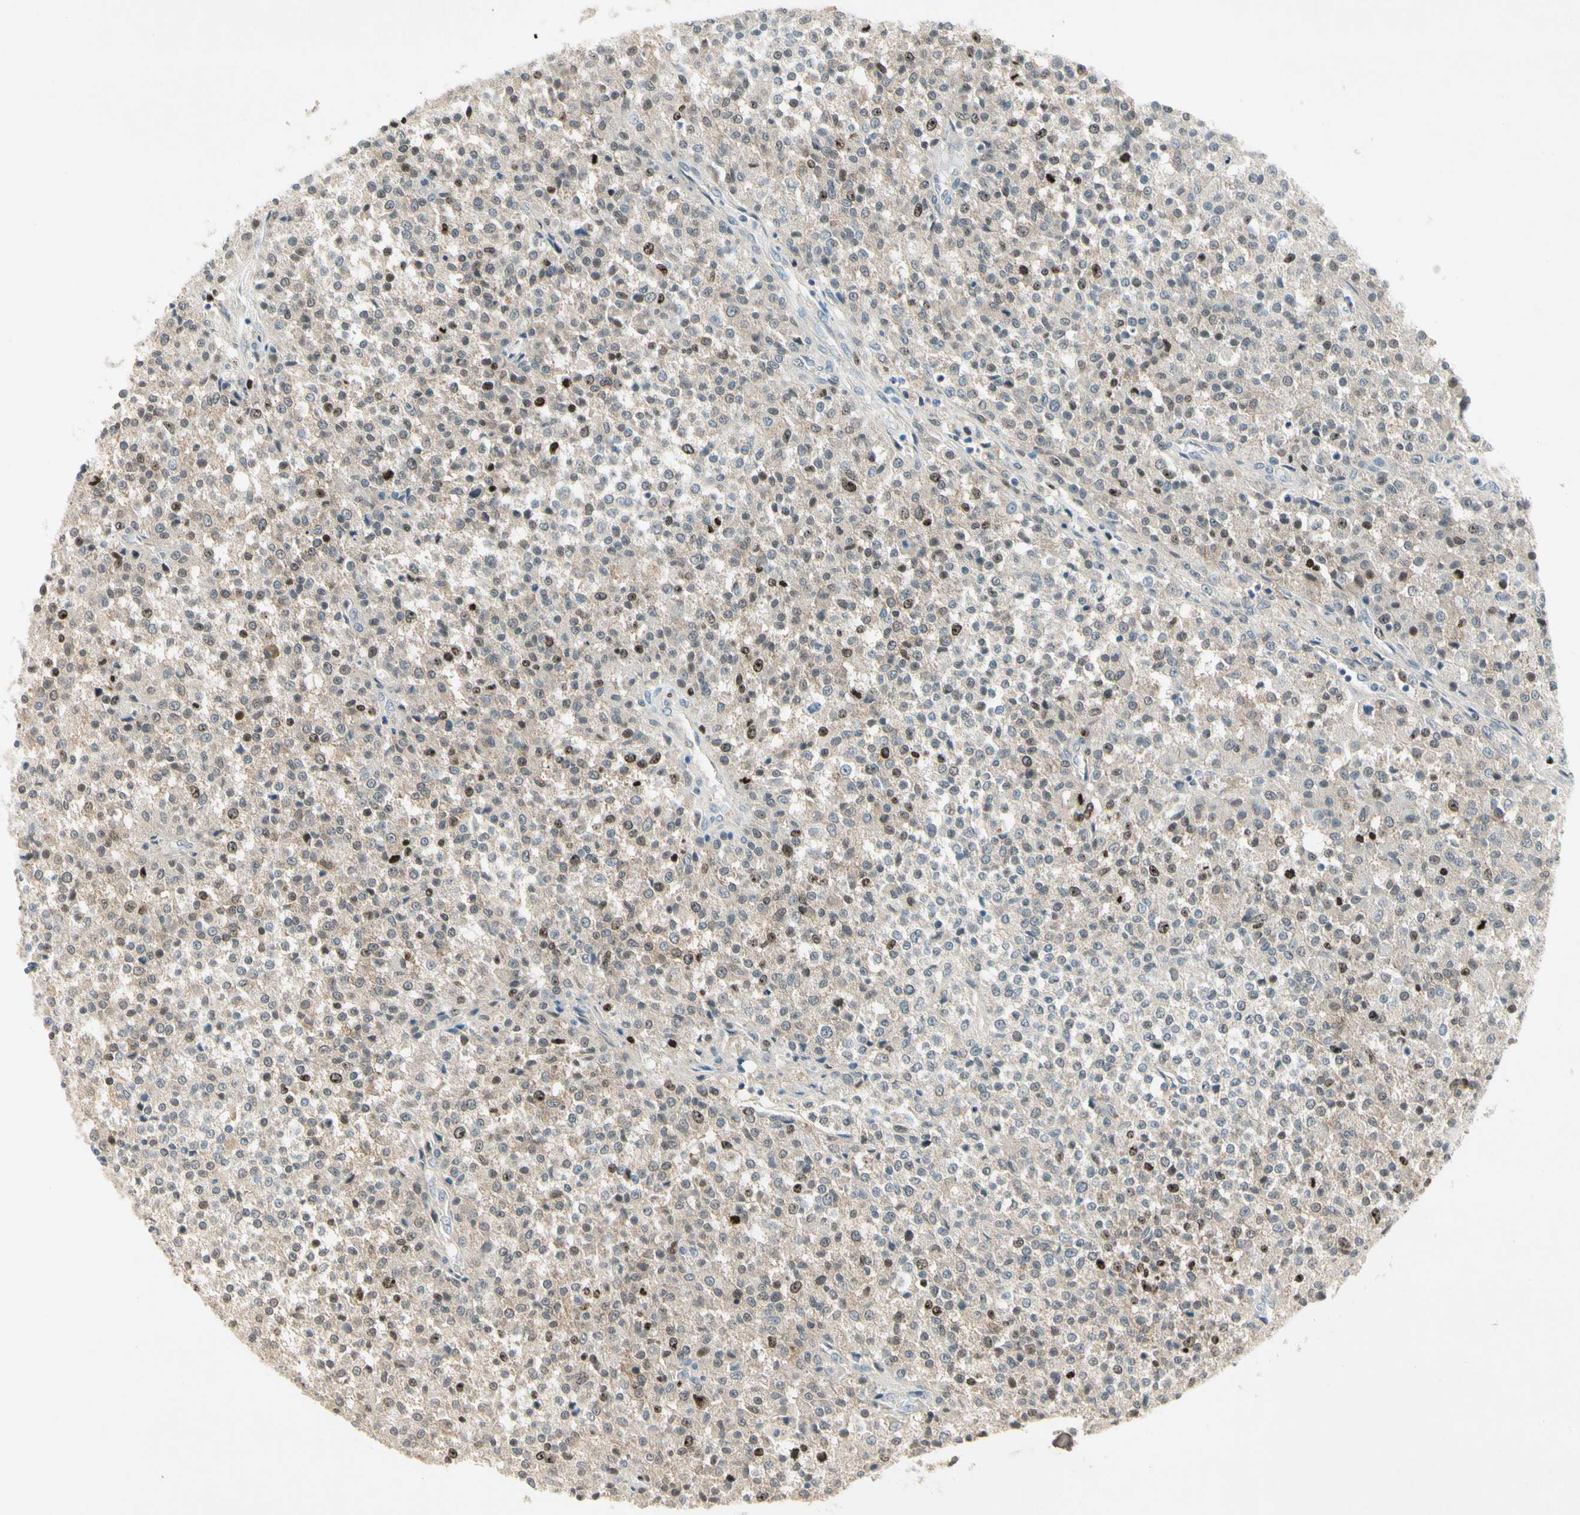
{"staining": {"intensity": "strong", "quantity": "<25%", "location": "nuclear"}, "tissue": "testis cancer", "cell_type": "Tumor cells", "image_type": "cancer", "snomed": [{"axis": "morphology", "description": "Seminoma, NOS"}, {"axis": "topography", "description": "Testis"}], "caption": "Testis cancer tissue demonstrates strong nuclear expression in about <25% of tumor cells, visualized by immunohistochemistry.", "gene": "PITX1", "patient": {"sex": "male", "age": 59}}